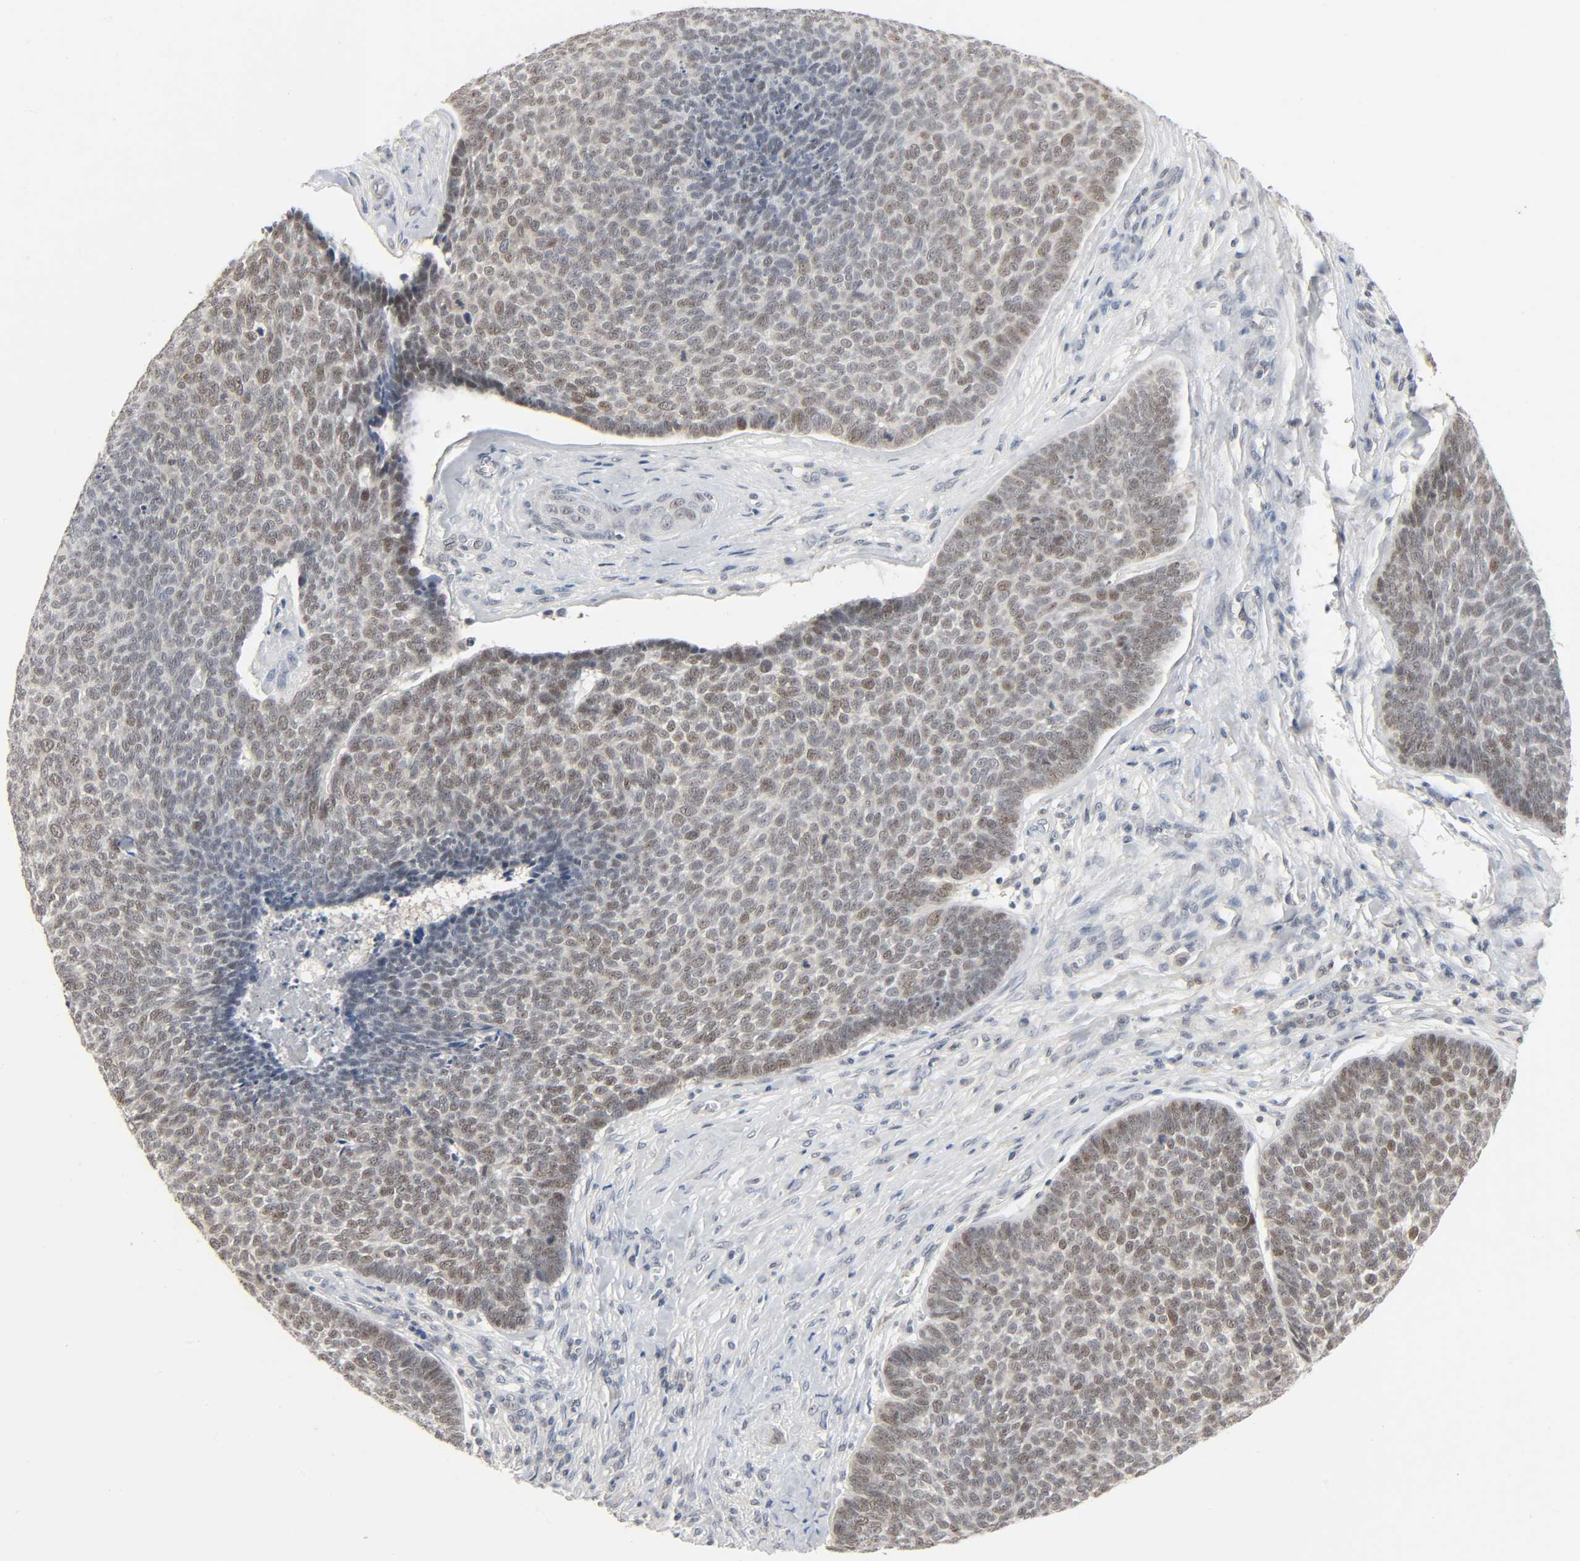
{"staining": {"intensity": "weak", "quantity": "25%-75%", "location": "nuclear"}, "tissue": "skin cancer", "cell_type": "Tumor cells", "image_type": "cancer", "snomed": [{"axis": "morphology", "description": "Basal cell carcinoma"}, {"axis": "topography", "description": "Skin"}], "caption": "A brown stain shows weak nuclear expression of a protein in skin cancer tumor cells. Immunohistochemistry stains the protein in brown and the nuclei are stained blue.", "gene": "MAPKAPK5", "patient": {"sex": "male", "age": 84}}